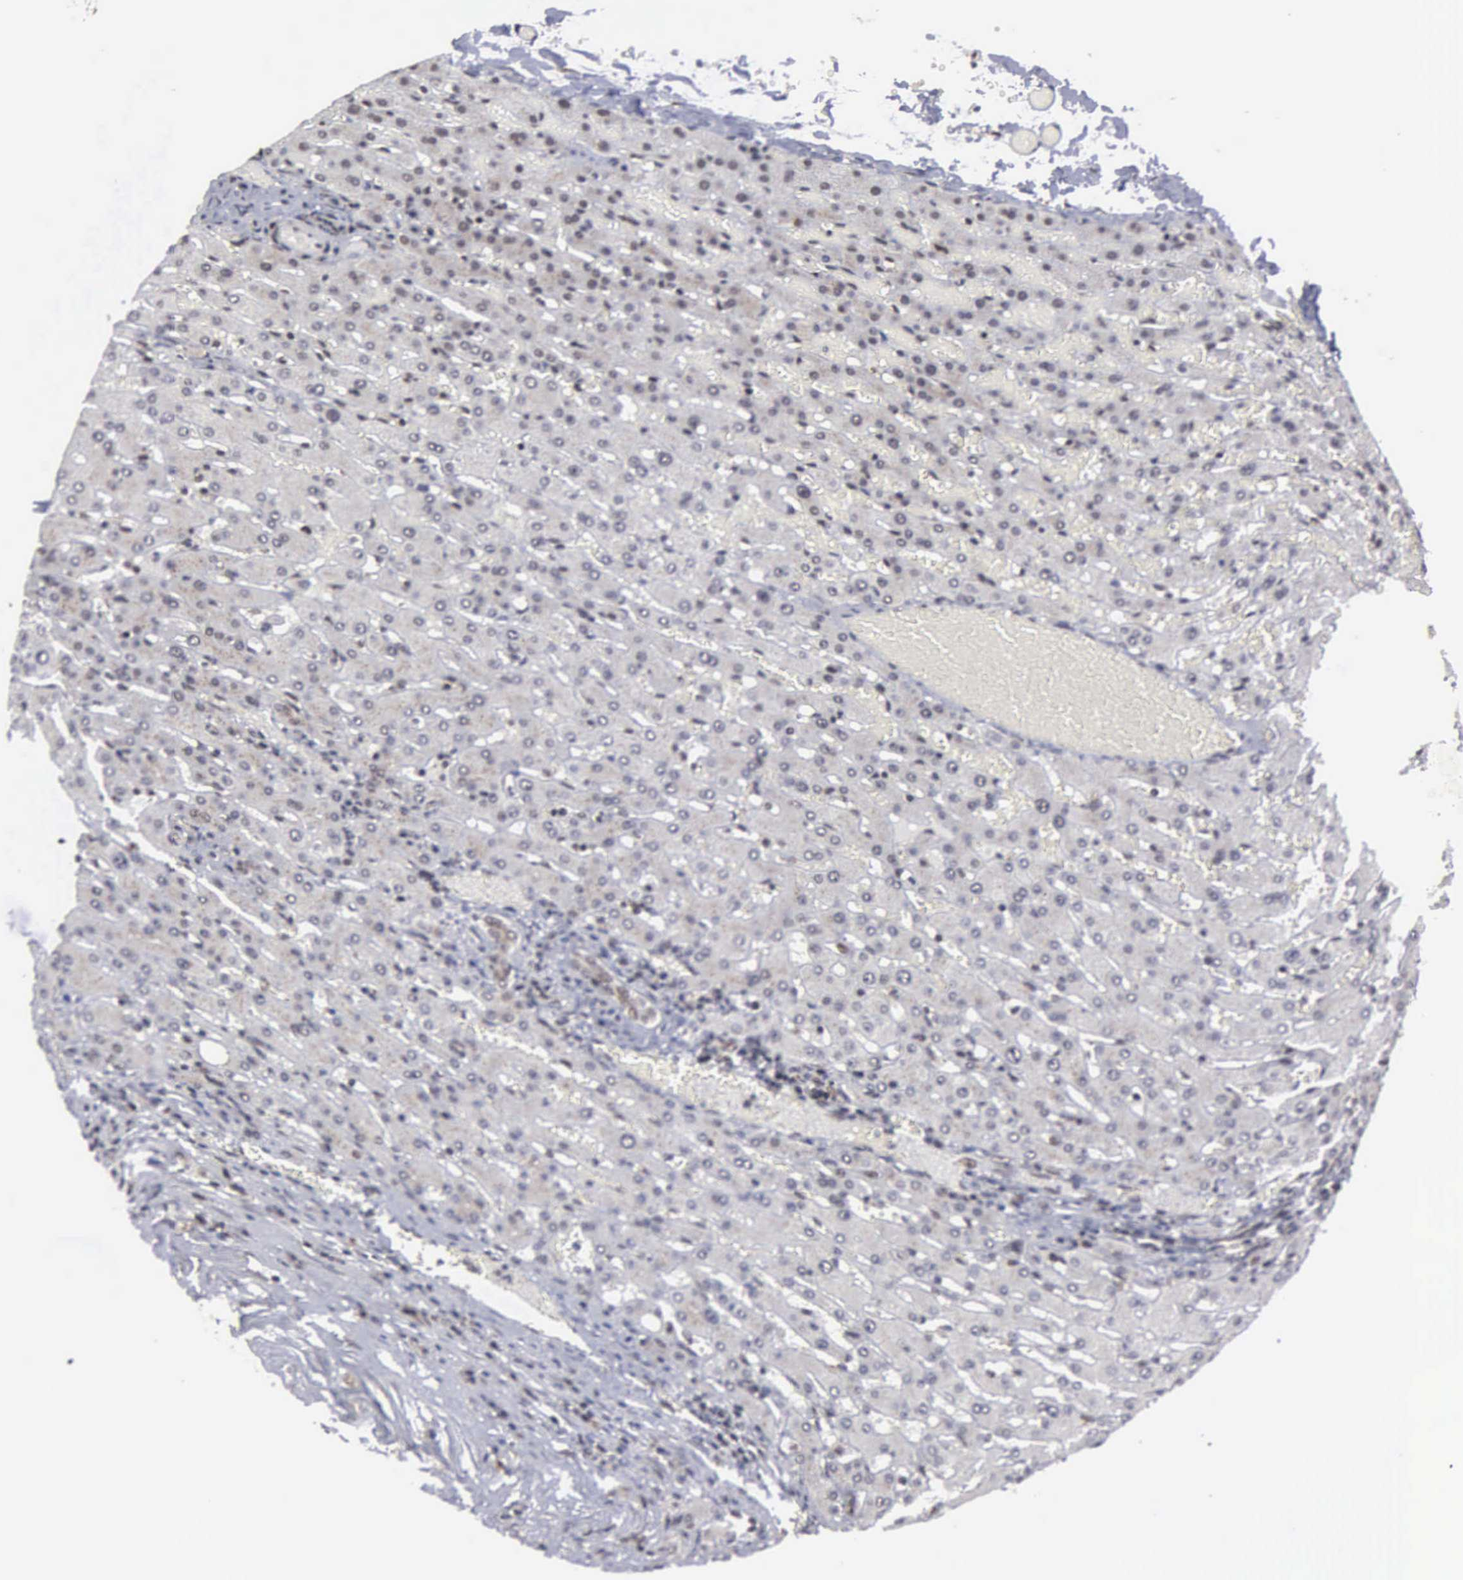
{"staining": {"intensity": "moderate", "quantity": ">75%", "location": "cytoplasmic/membranous"}, "tissue": "liver", "cell_type": "Cholangiocytes", "image_type": "normal", "snomed": [{"axis": "morphology", "description": "Normal tissue, NOS"}, {"axis": "topography", "description": "Liver"}], "caption": "Liver stained with DAB immunohistochemistry exhibits medium levels of moderate cytoplasmic/membranous positivity in approximately >75% of cholangiocytes.", "gene": "GTF2A1", "patient": {"sex": "female", "age": 30}}